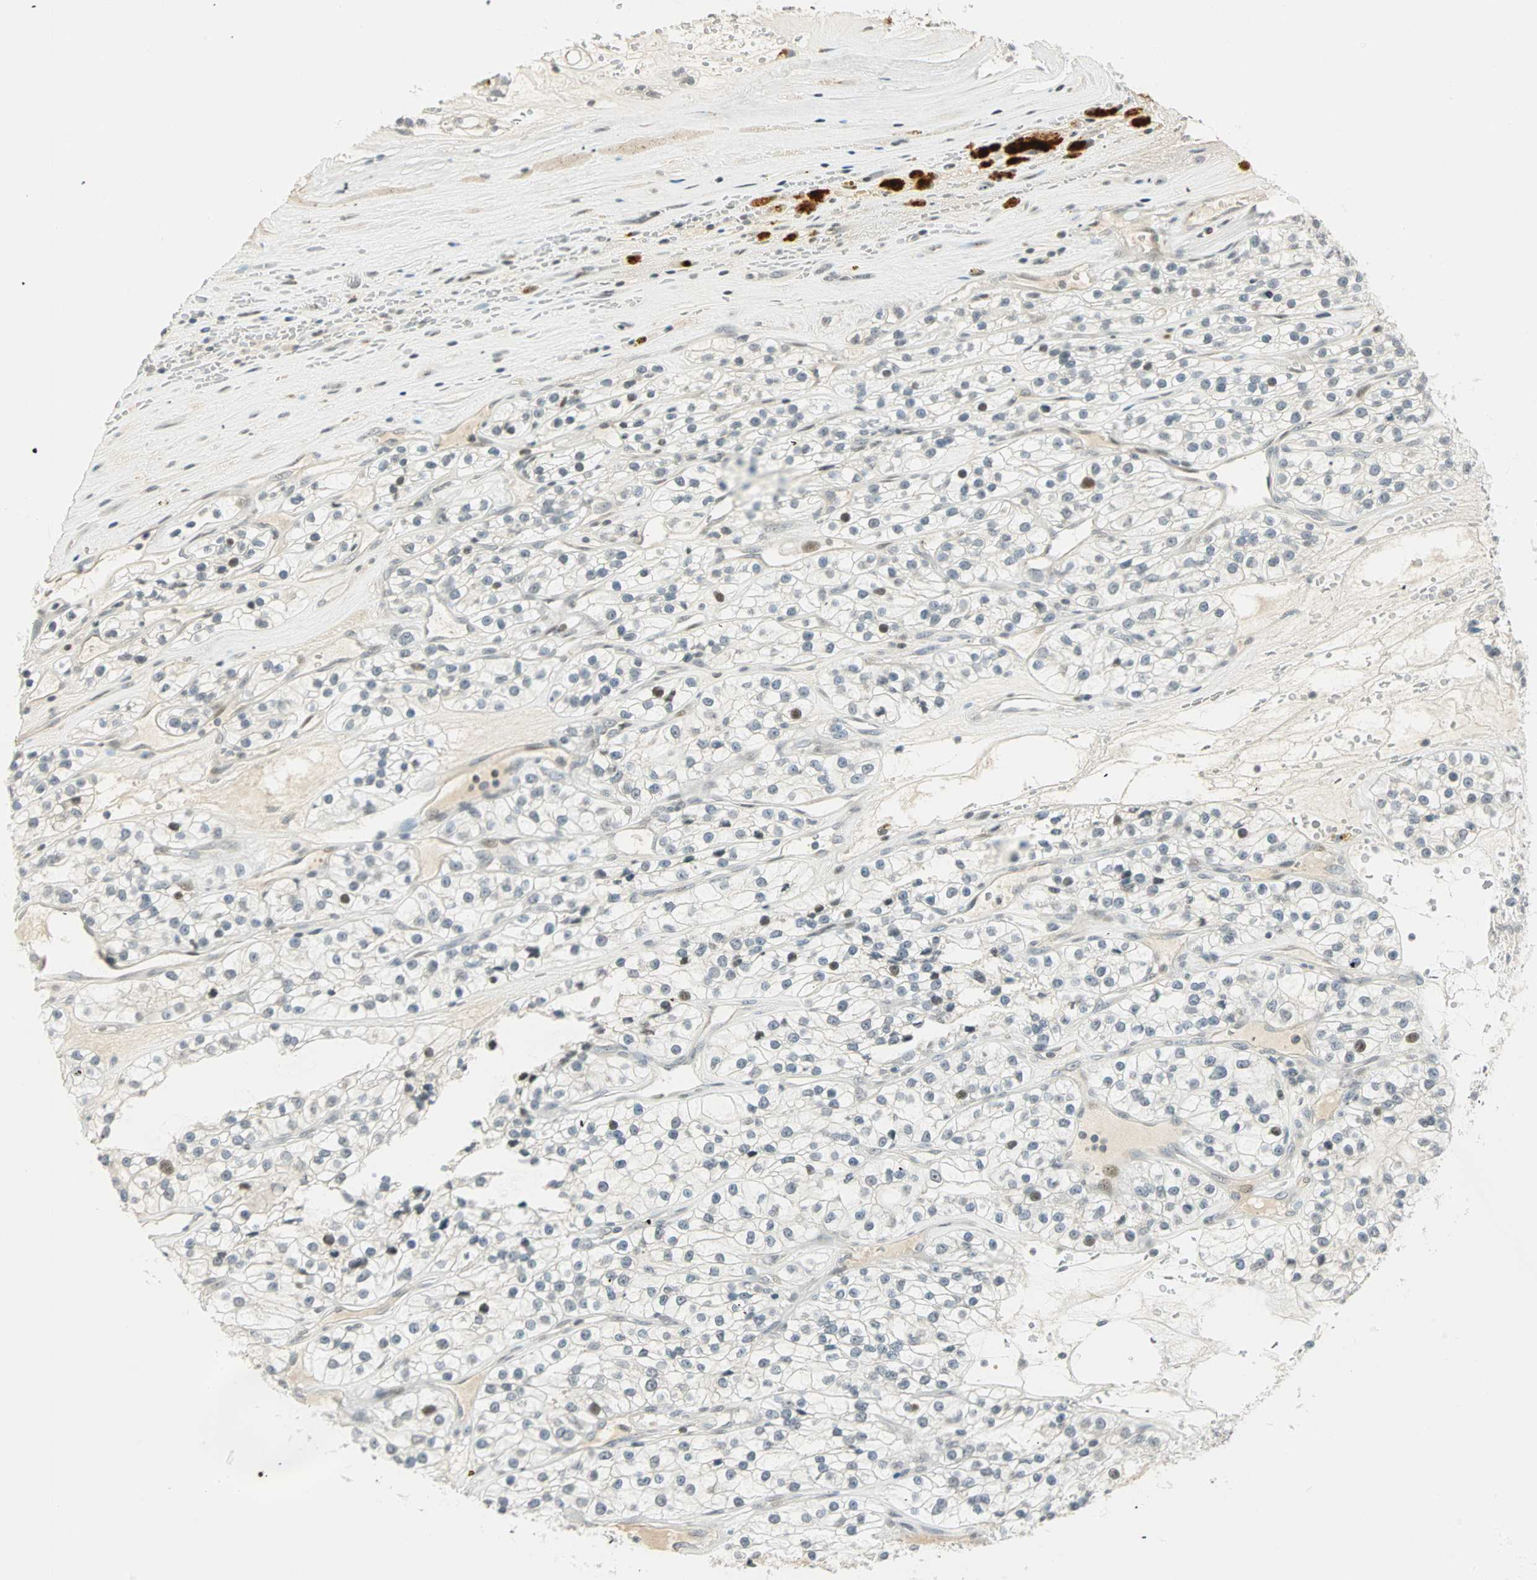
{"staining": {"intensity": "weak", "quantity": "<25%", "location": "nuclear"}, "tissue": "renal cancer", "cell_type": "Tumor cells", "image_type": "cancer", "snomed": [{"axis": "morphology", "description": "Adenocarcinoma, NOS"}, {"axis": "topography", "description": "Kidney"}], "caption": "A high-resolution image shows immunohistochemistry (IHC) staining of adenocarcinoma (renal), which exhibits no significant staining in tumor cells.", "gene": "SMAD3", "patient": {"sex": "female", "age": 57}}